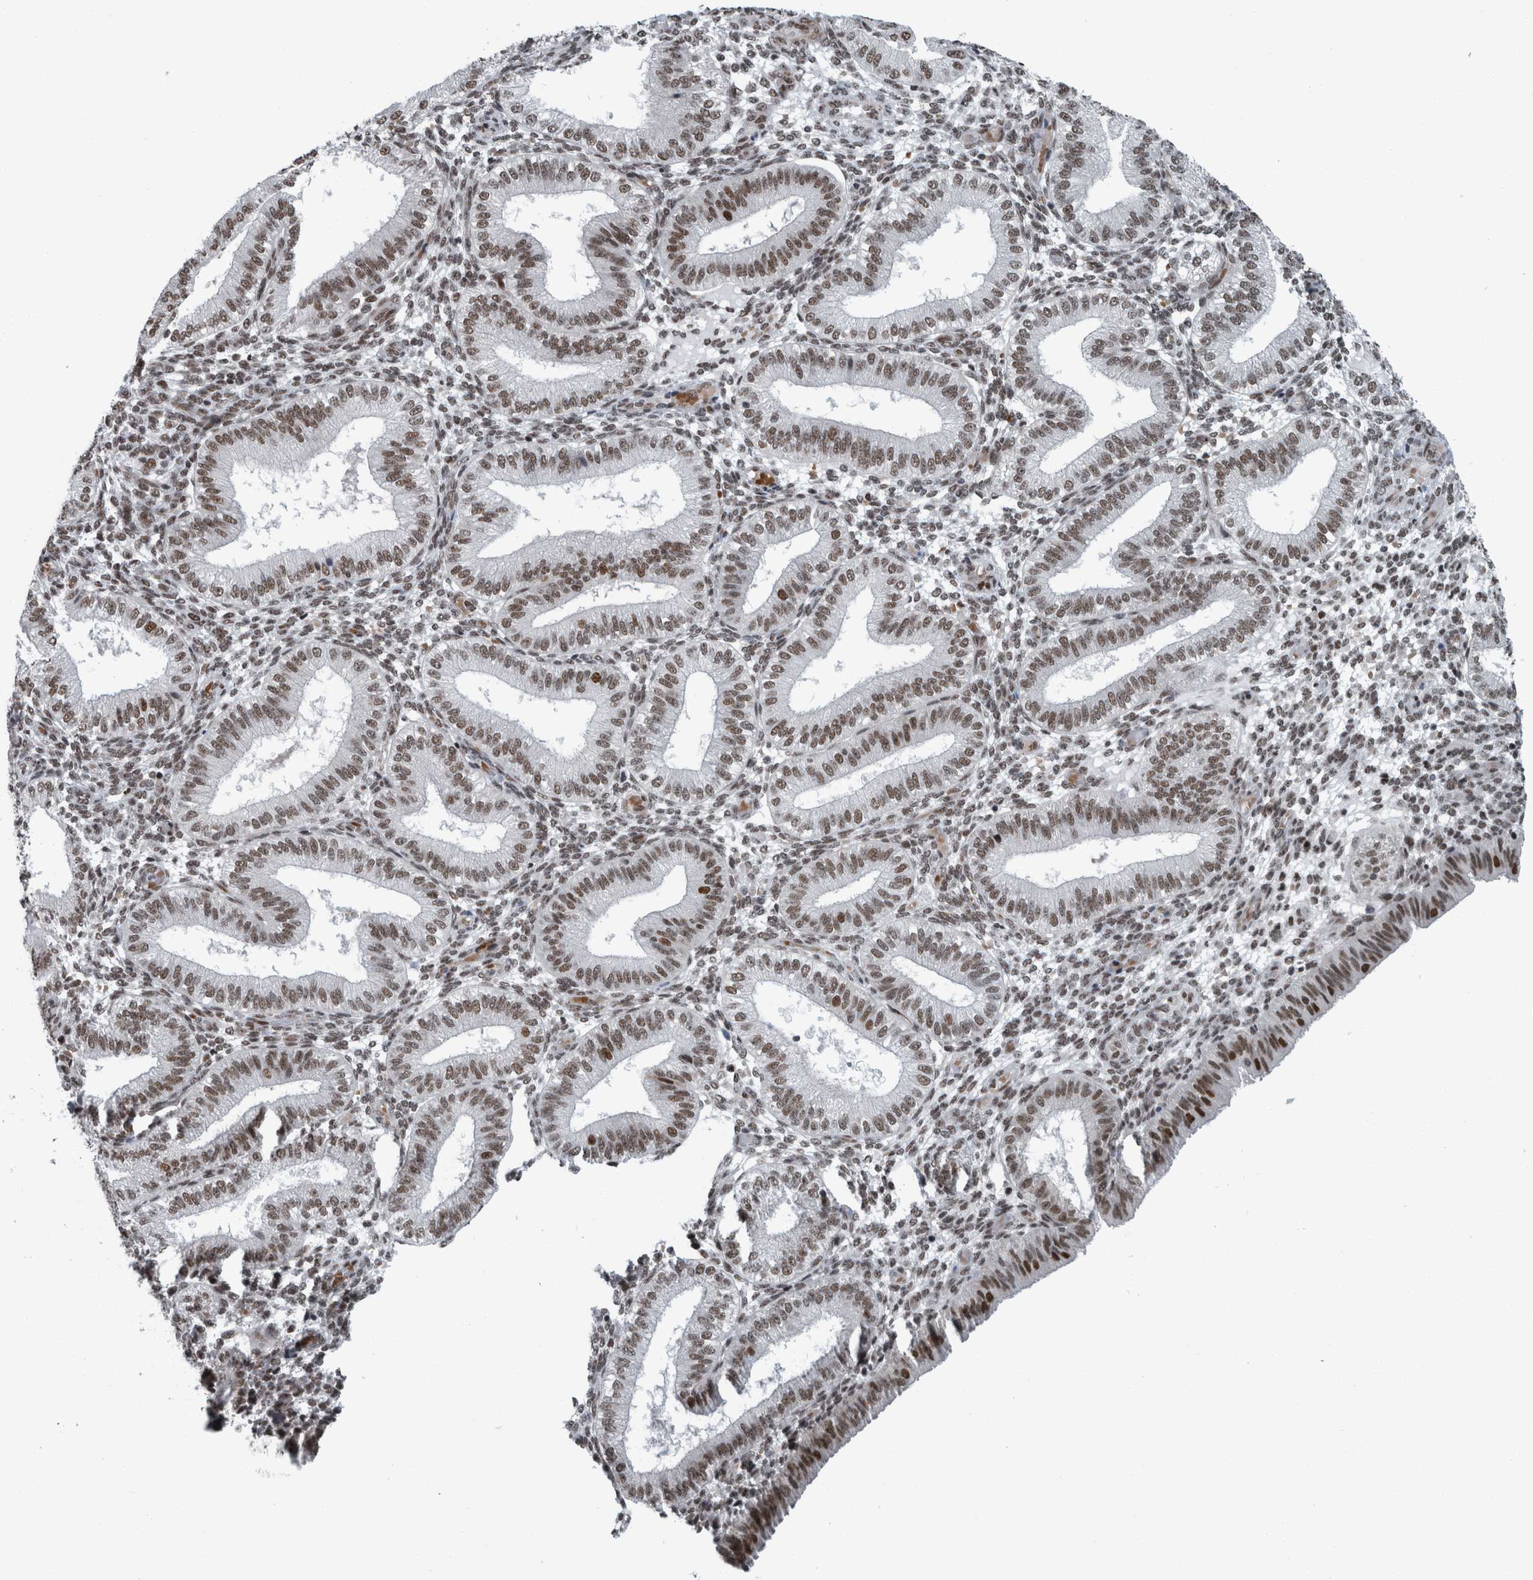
{"staining": {"intensity": "weak", "quantity": "25%-75%", "location": "nuclear"}, "tissue": "endometrium", "cell_type": "Cells in endometrial stroma", "image_type": "normal", "snomed": [{"axis": "morphology", "description": "Normal tissue, NOS"}, {"axis": "topography", "description": "Endometrium"}], "caption": "Endometrium stained with DAB (3,3'-diaminobenzidine) immunohistochemistry (IHC) exhibits low levels of weak nuclear positivity in about 25%-75% of cells in endometrial stroma.", "gene": "DNMT3A", "patient": {"sex": "female", "age": 39}}